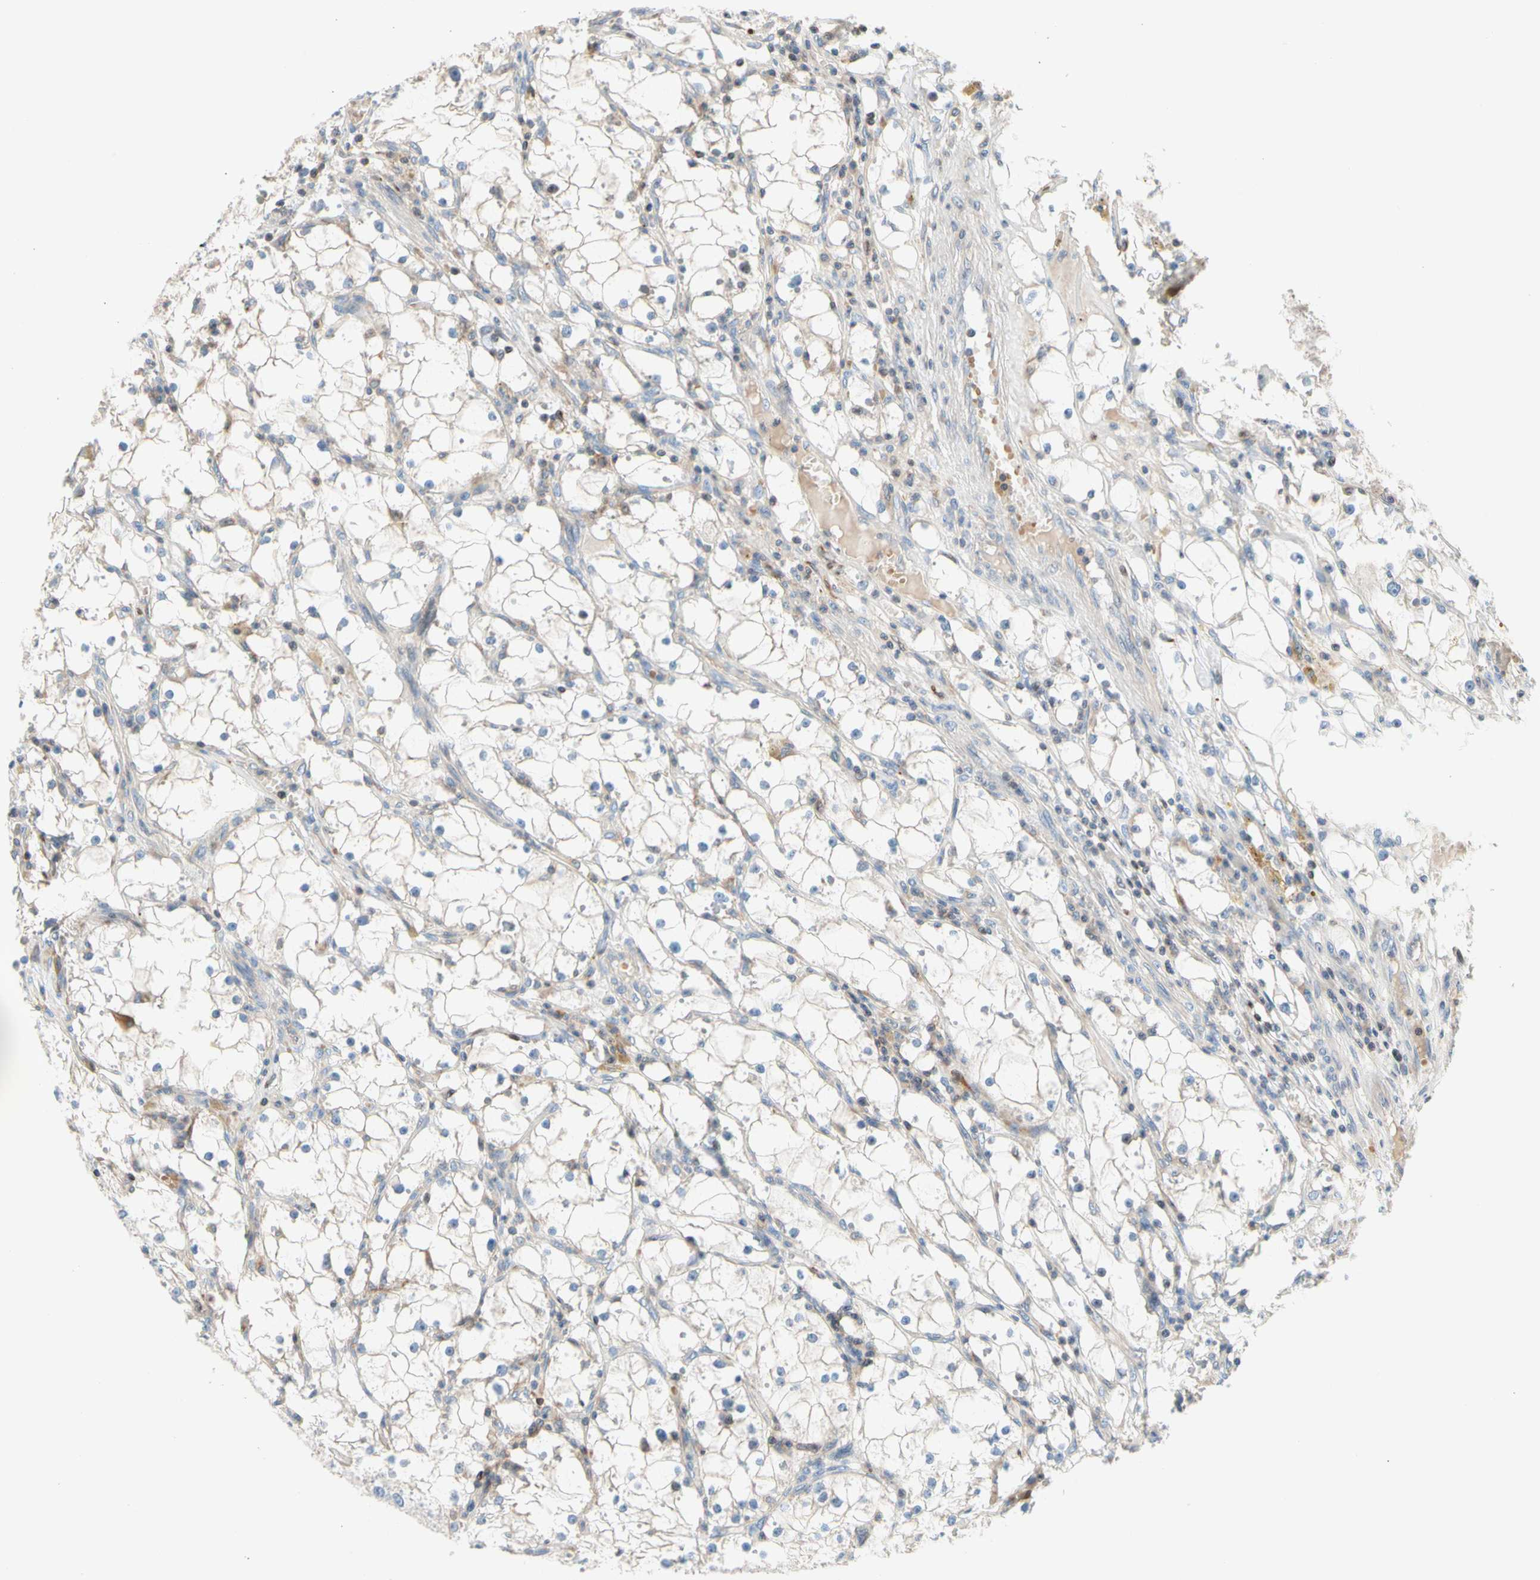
{"staining": {"intensity": "negative", "quantity": "none", "location": "none"}, "tissue": "renal cancer", "cell_type": "Tumor cells", "image_type": "cancer", "snomed": [{"axis": "morphology", "description": "Adenocarcinoma, NOS"}, {"axis": "topography", "description": "Kidney"}], "caption": "Tumor cells are negative for protein expression in human renal cancer.", "gene": "MAP3K3", "patient": {"sex": "male", "age": 56}}